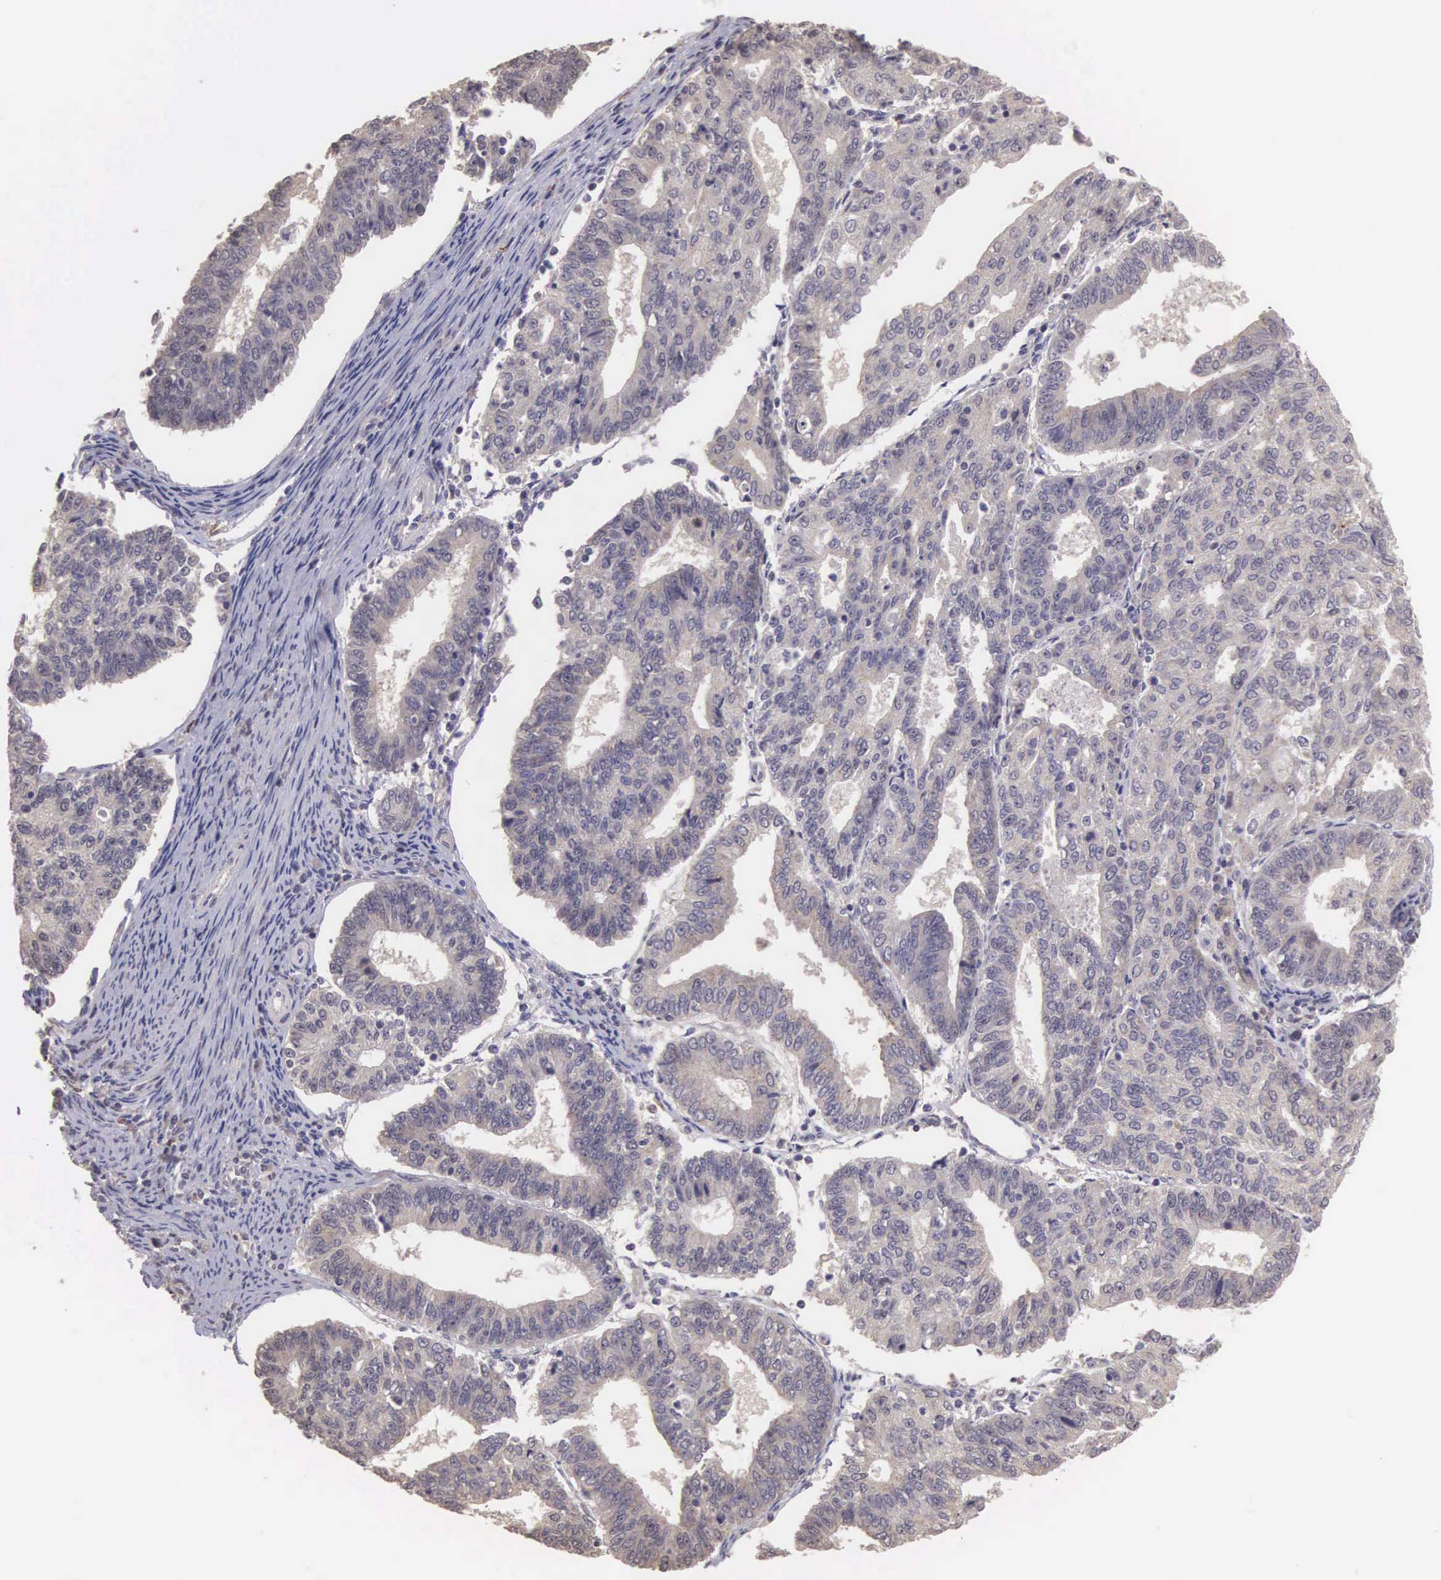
{"staining": {"intensity": "negative", "quantity": "none", "location": "none"}, "tissue": "endometrial cancer", "cell_type": "Tumor cells", "image_type": "cancer", "snomed": [{"axis": "morphology", "description": "Adenocarcinoma, NOS"}, {"axis": "topography", "description": "Endometrium"}], "caption": "There is no significant positivity in tumor cells of adenocarcinoma (endometrial).", "gene": "CDC45", "patient": {"sex": "female", "age": 56}}